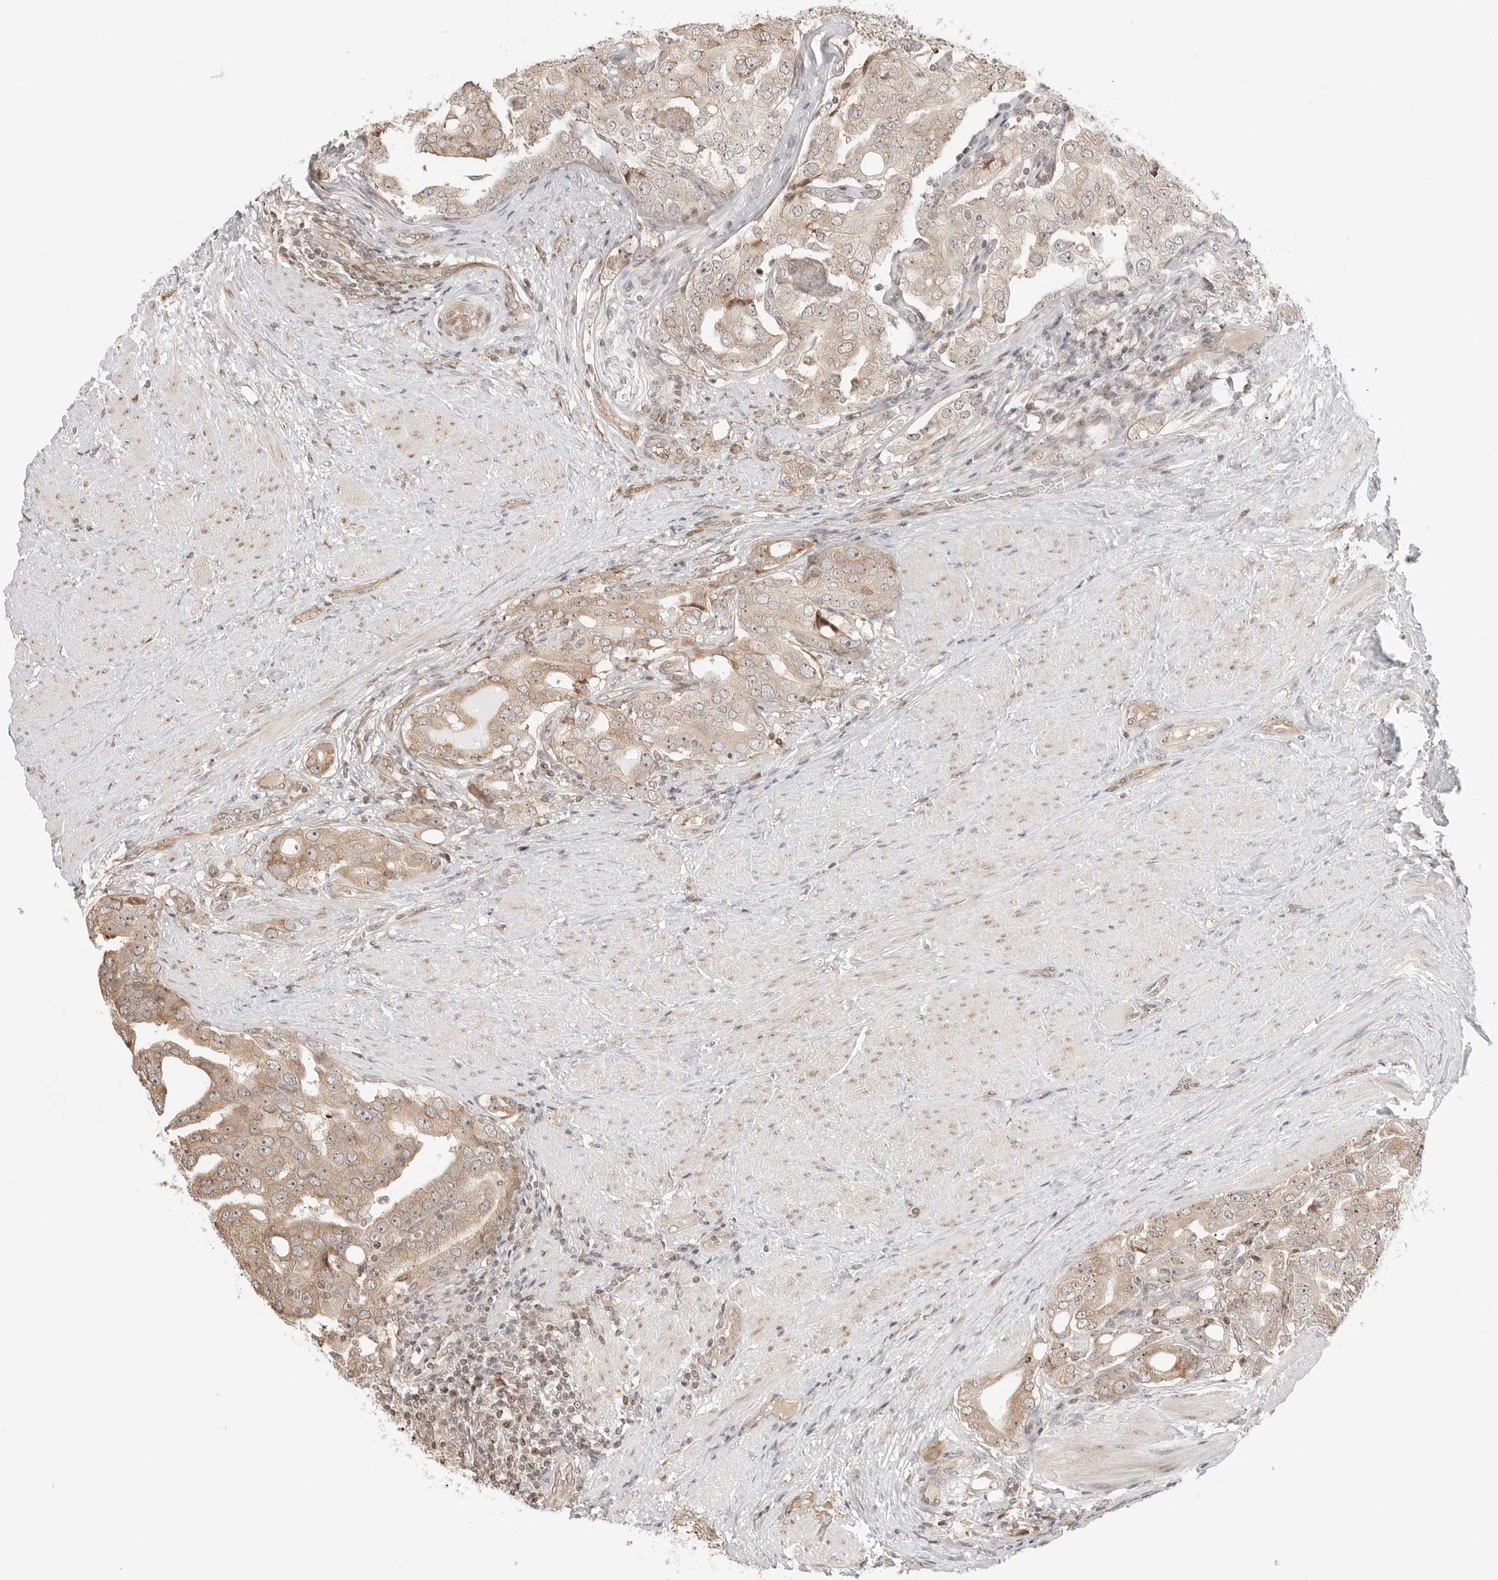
{"staining": {"intensity": "weak", "quantity": ">75%", "location": "cytoplasmic/membranous,nuclear"}, "tissue": "prostate cancer", "cell_type": "Tumor cells", "image_type": "cancer", "snomed": [{"axis": "morphology", "description": "Adenocarcinoma, High grade"}, {"axis": "topography", "description": "Prostate"}], "caption": "This photomicrograph shows prostate cancer (adenocarcinoma (high-grade)) stained with immunohistochemistry (IHC) to label a protein in brown. The cytoplasmic/membranous and nuclear of tumor cells show weak positivity for the protein. Nuclei are counter-stained blue.", "gene": "FKBP14", "patient": {"sex": "male", "age": 50}}